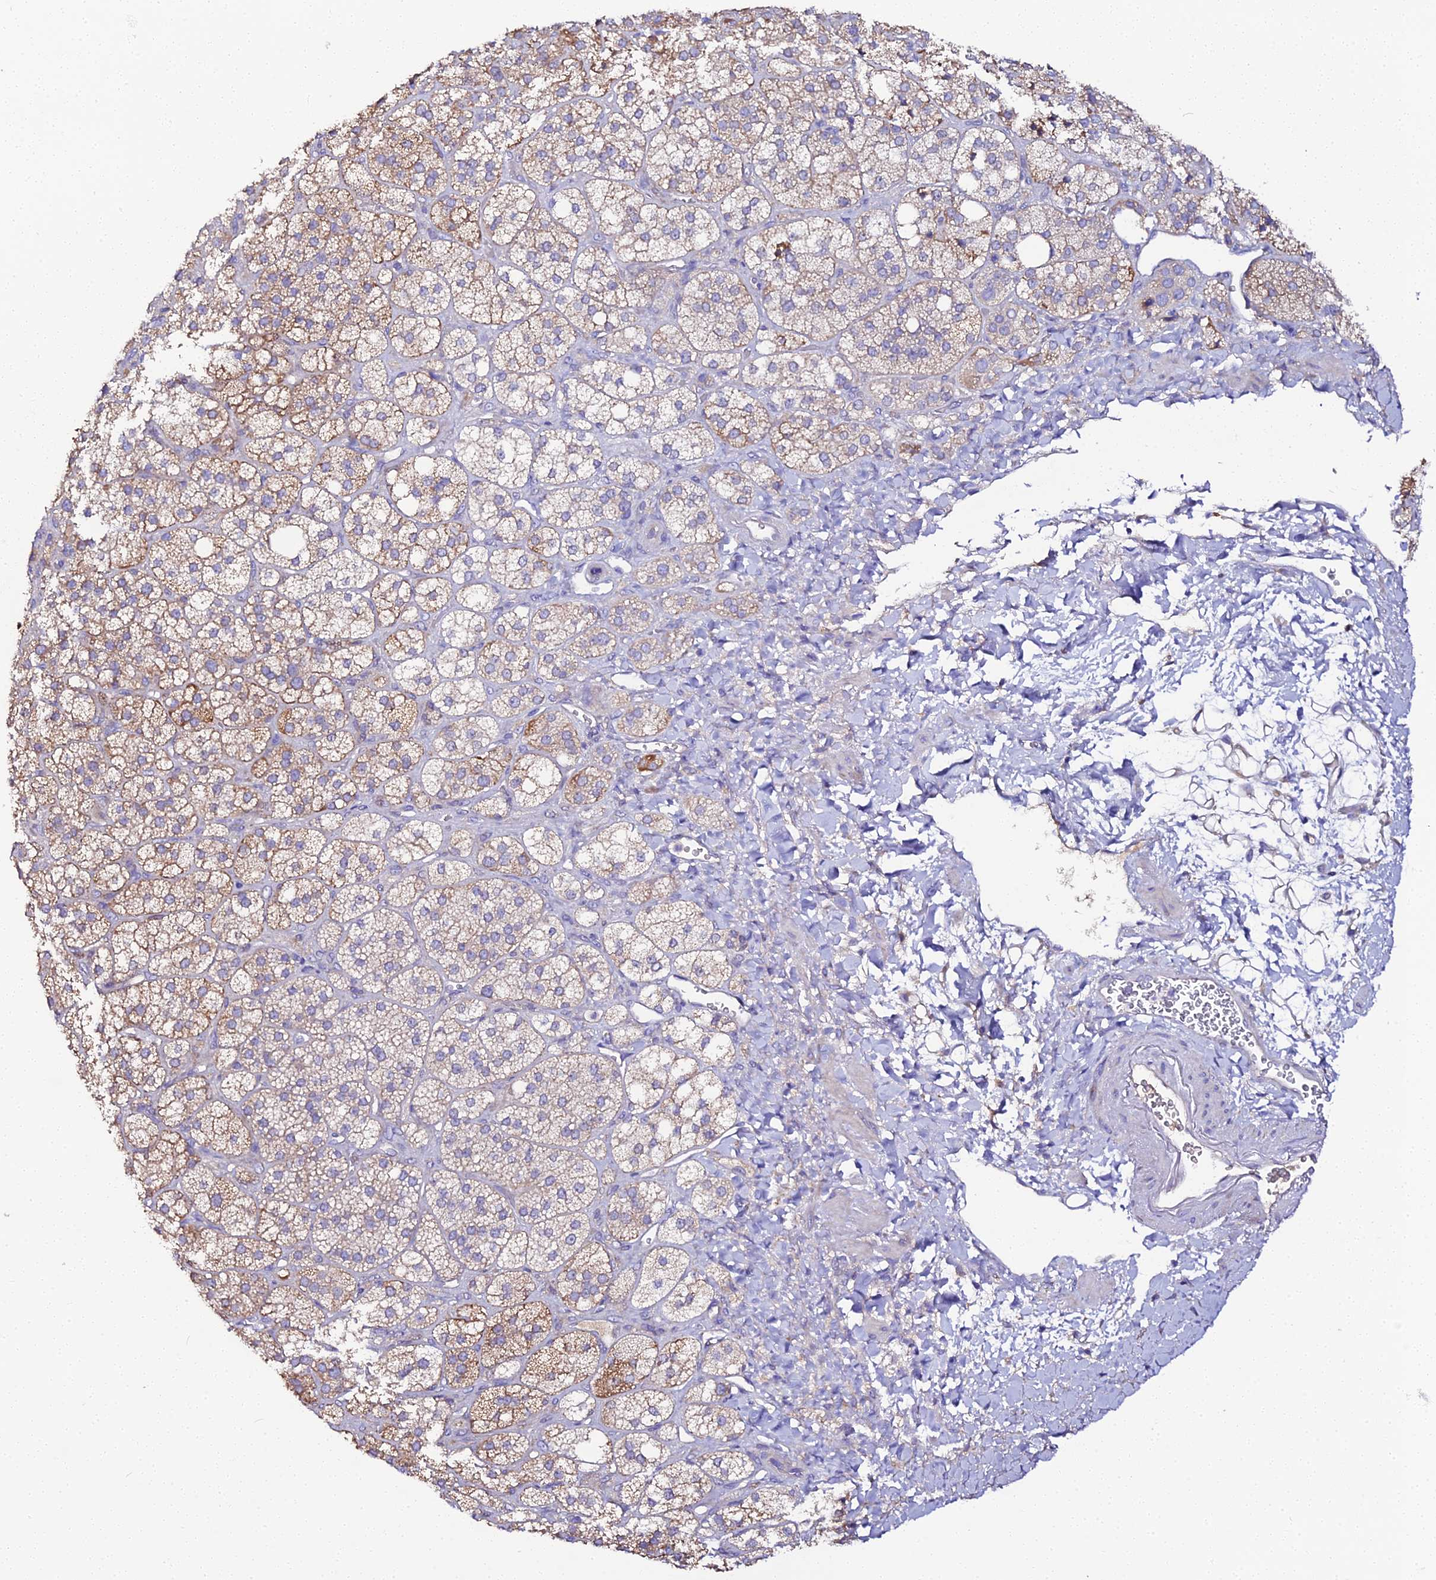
{"staining": {"intensity": "moderate", "quantity": "<25%", "location": "cytoplasmic/membranous"}, "tissue": "adrenal gland", "cell_type": "Glandular cells", "image_type": "normal", "snomed": [{"axis": "morphology", "description": "Normal tissue, NOS"}, {"axis": "topography", "description": "Adrenal gland"}], "caption": "High-magnification brightfield microscopy of unremarkable adrenal gland stained with DAB (3,3'-diaminobenzidine) (brown) and counterstained with hematoxylin (blue). glandular cells exhibit moderate cytoplasmic/membranous expression is present in about<25% of cells.", "gene": "SCX", "patient": {"sex": "male", "age": 61}}